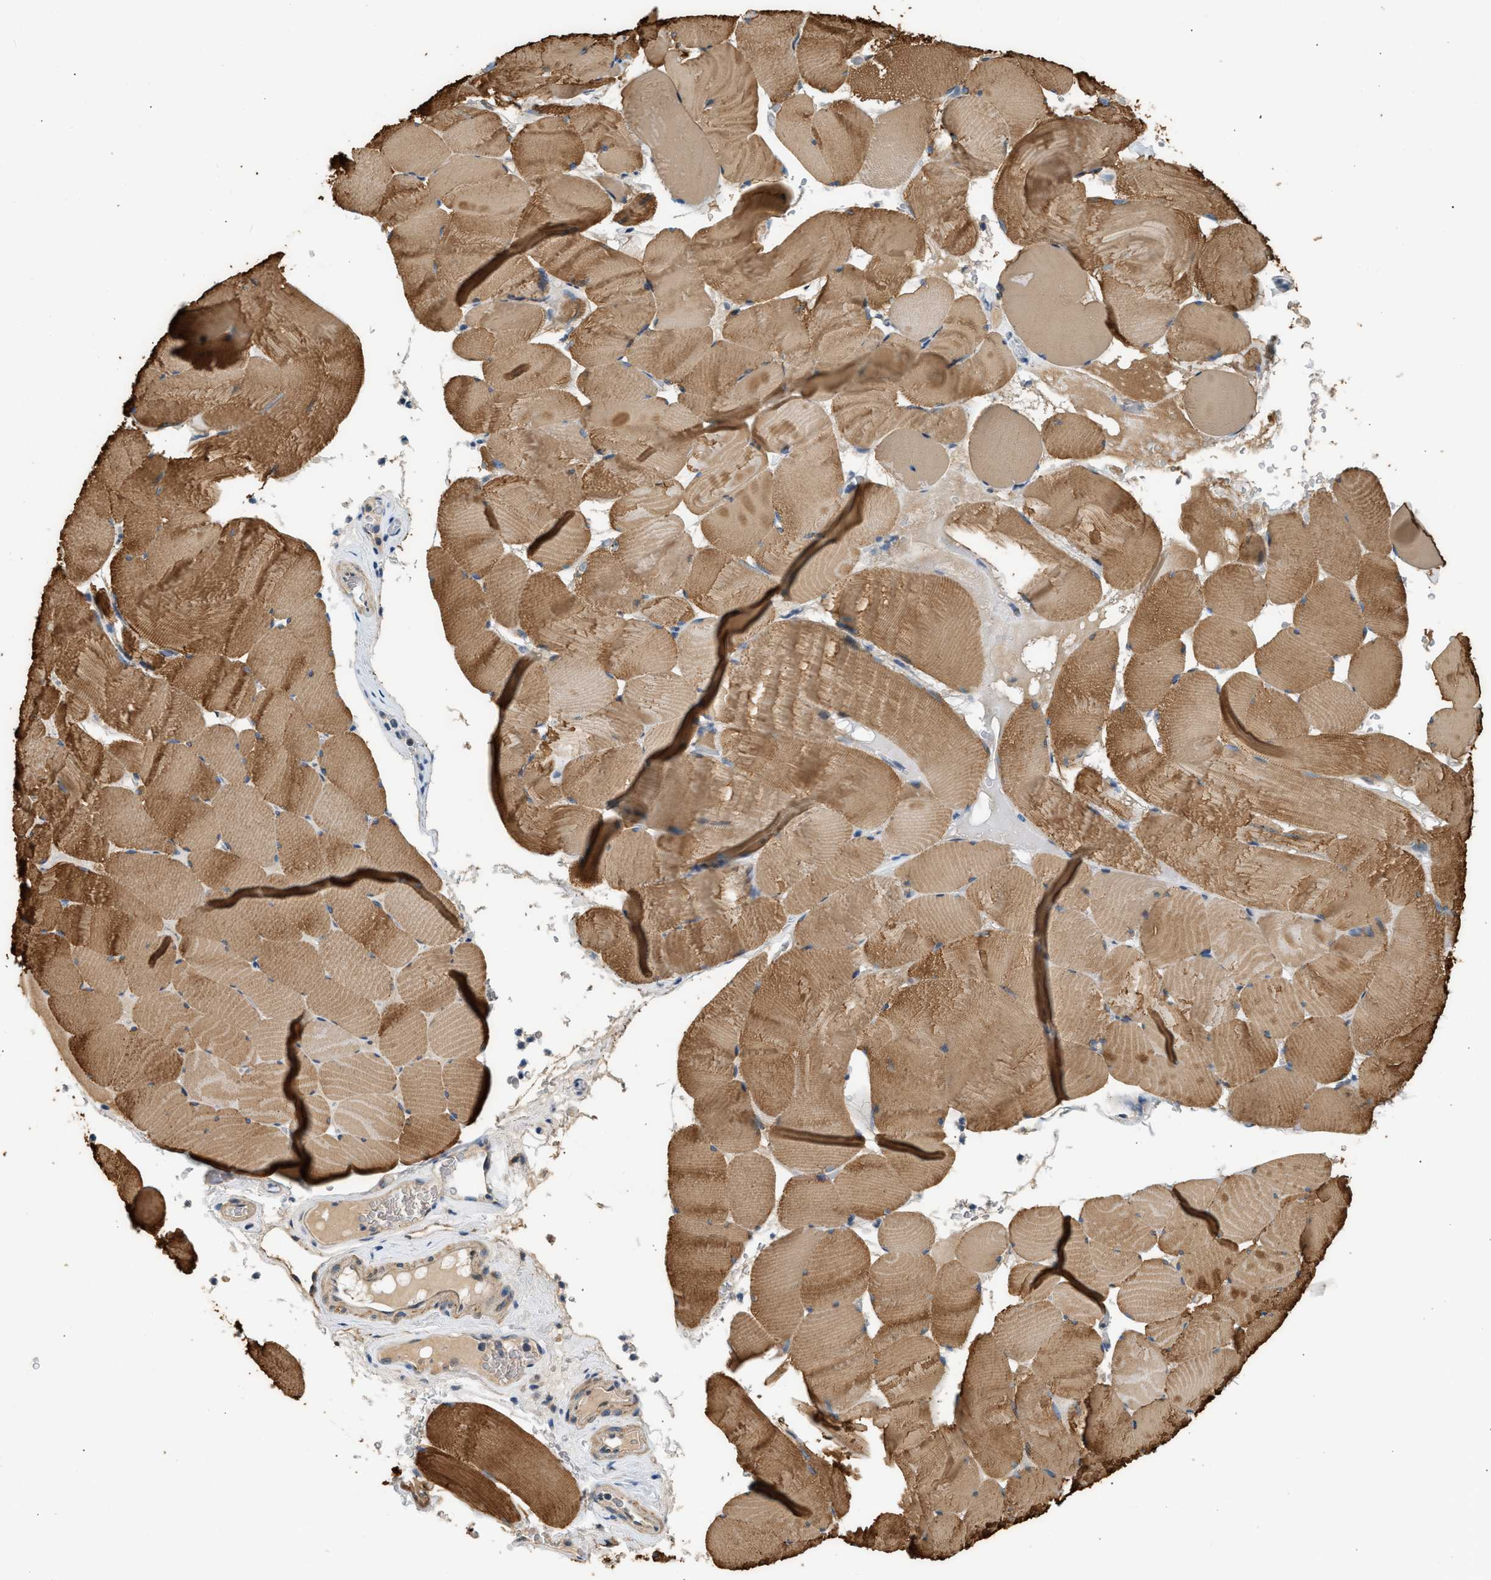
{"staining": {"intensity": "strong", "quantity": ">75%", "location": "cytoplasmic/membranous"}, "tissue": "skeletal muscle", "cell_type": "Myocytes", "image_type": "normal", "snomed": [{"axis": "morphology", "description": "Normal tissue, NOS"}, {"axis": "topography", "description": "Skeletal muscle"}], "caption": "Normal skeletal muscle exhibits strong cytoplasmic/membranous positivity in approximately >75% of myocytes, visualized by immunohistochemistry. (Brightfield microscopy of DAB IHC at high magnification).", "gene": "WDR31", "patient": {"sex": "male", "age": 62}}